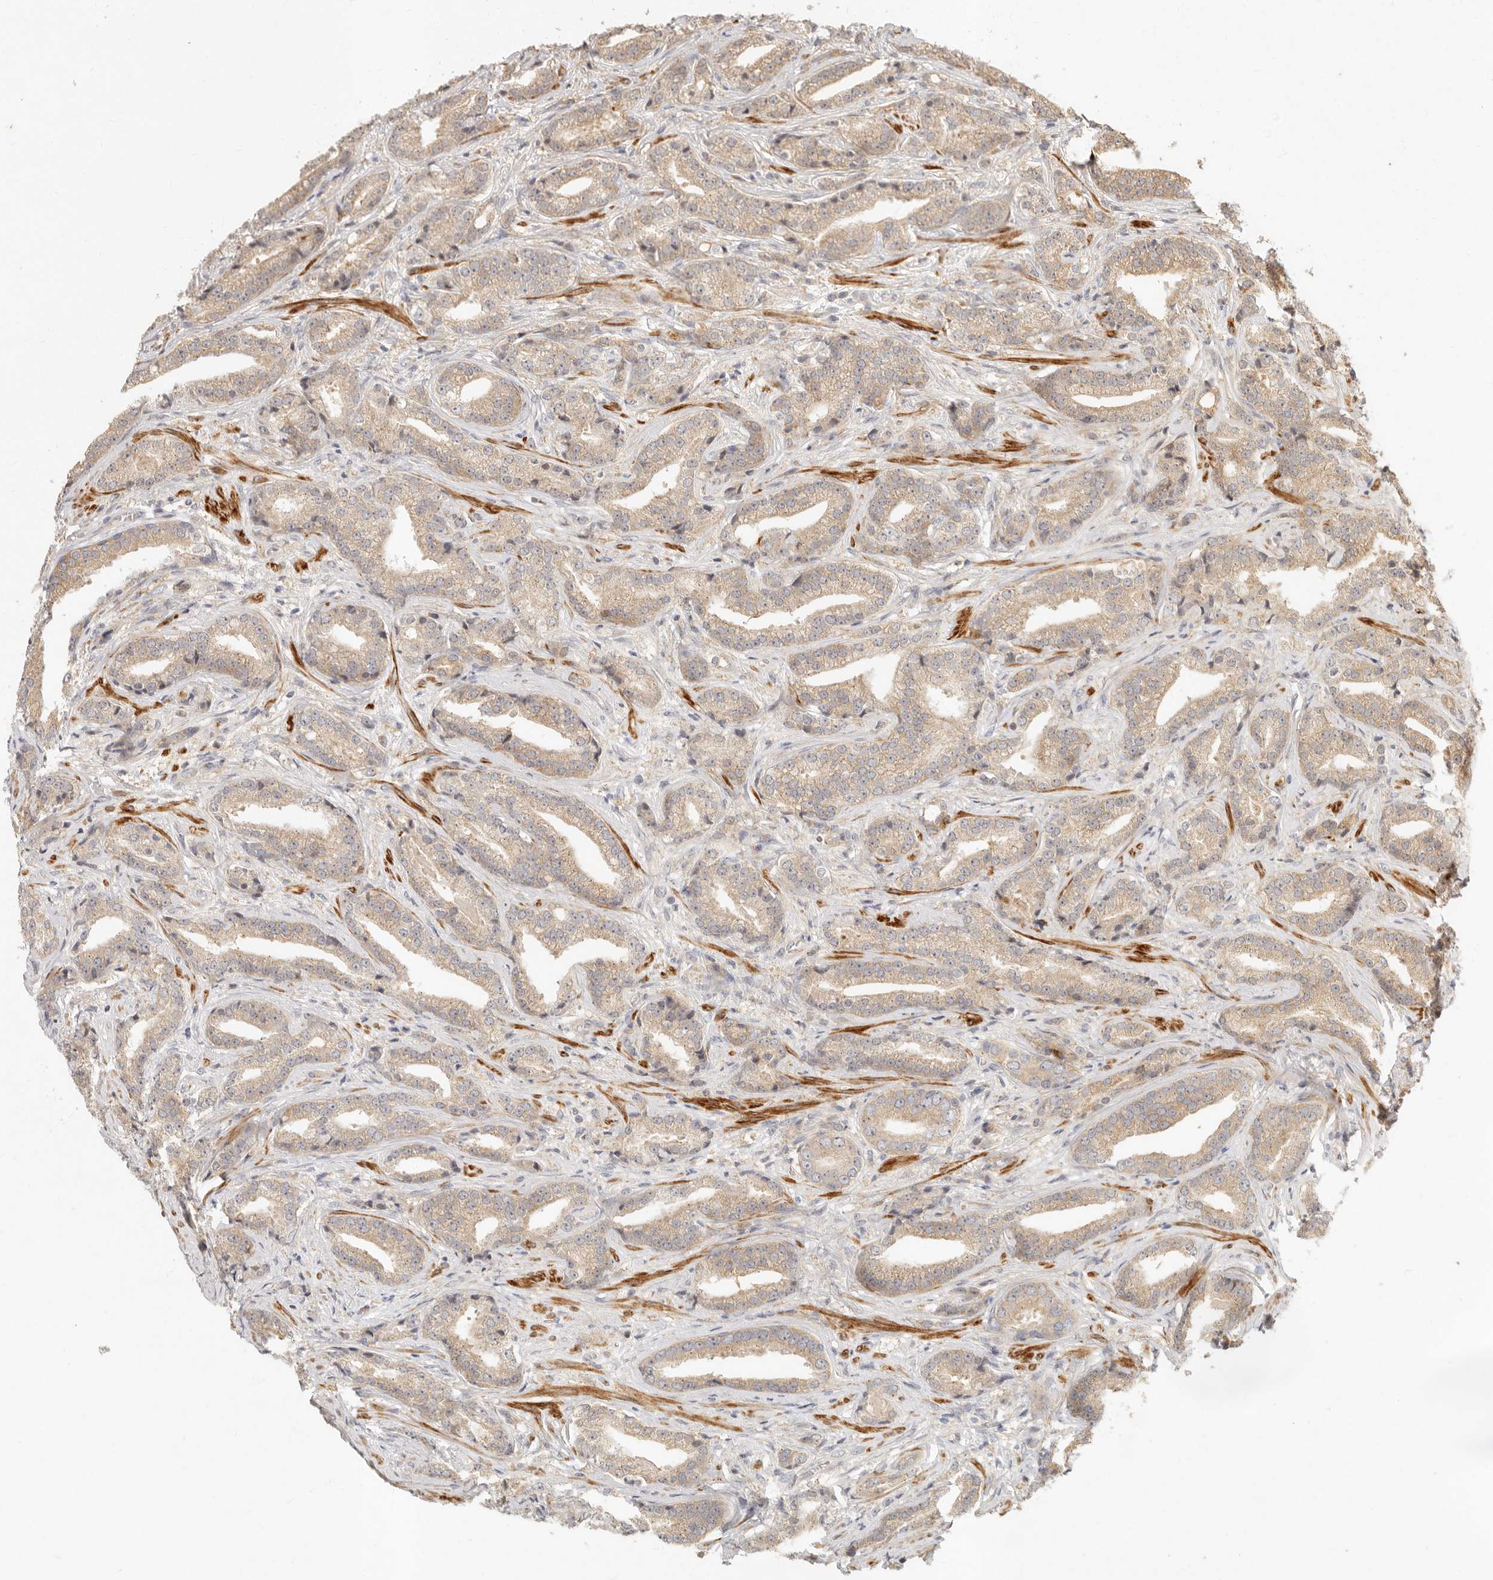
{"staining": {"intensity": "weak", "quantity": ">75%", "location": "cytoplasmic/membranous"}, "tissue": "prostate cancer", "cell_type": "Tumor cells", "image_type": "cancer", "snomed": [{"axis": "morphology", "description": "Adenocarcinoma, Low grade"}, {"axis": "topography", "description": "Prostate"}], "caption": "Weak cytoplasmic/membranous staining is present in approximately >75% of tumor cells in low-grade adenocarcinoma (prostate).", "gene": "VIPR1", "patient": {"sex": "male", "age": 67}}